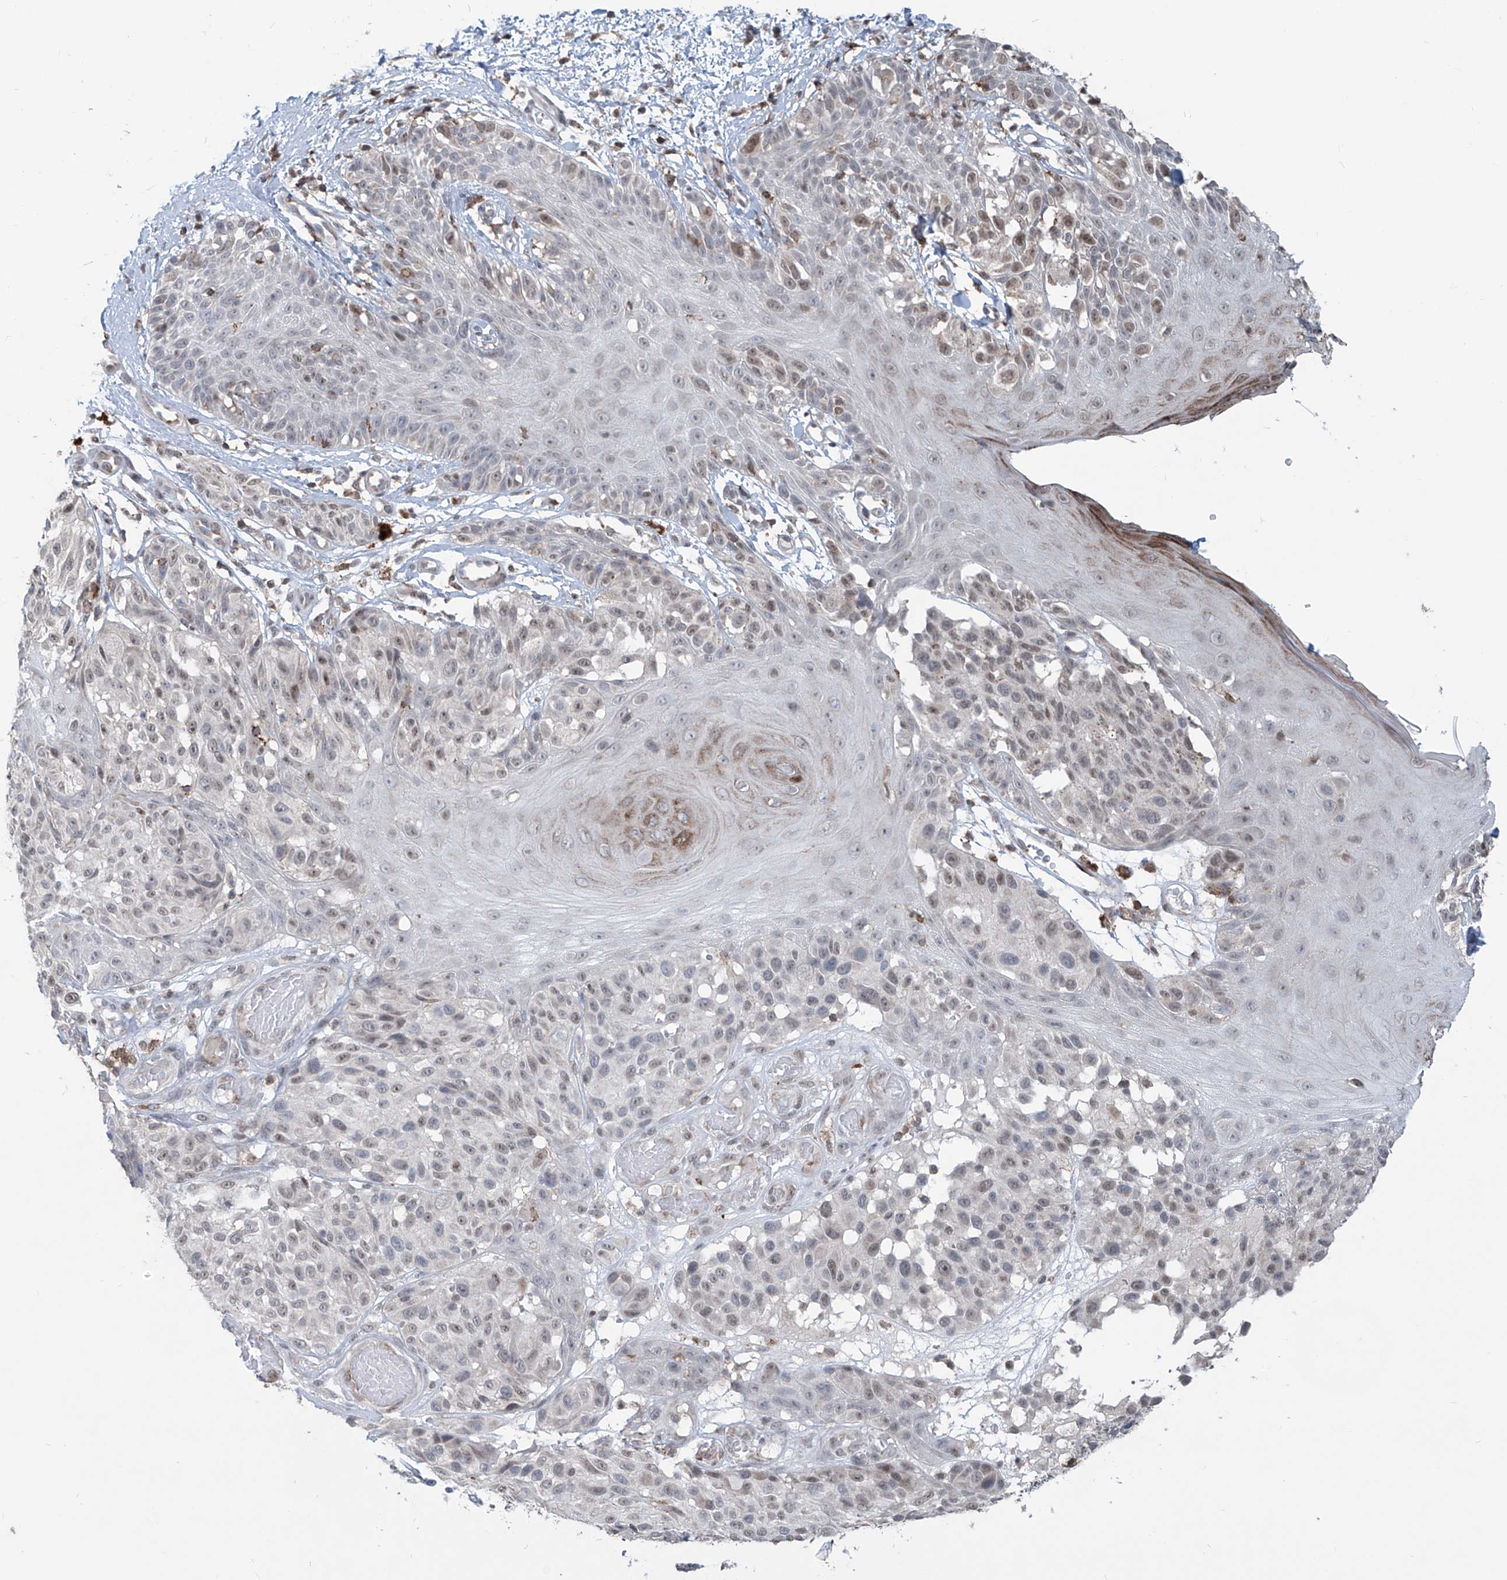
{"staining": {"intensity": "weak", "quantity": "<25%", "location": "nuclear"}, "tissue": "melanoma", "cell_type": "Tumor cells", "image_type": "cancer", "snomed": [{"axis": "morphology", "description": "Malignant melanoma, NOS"}, {"axis": "topography", "description": "Skin"}], "caption": "Melanoma stained for a protein using IHC exhibits no expression tumor cells.", "gene": "ZBTB48", "patient": {"sex": "male", "age": 83}}